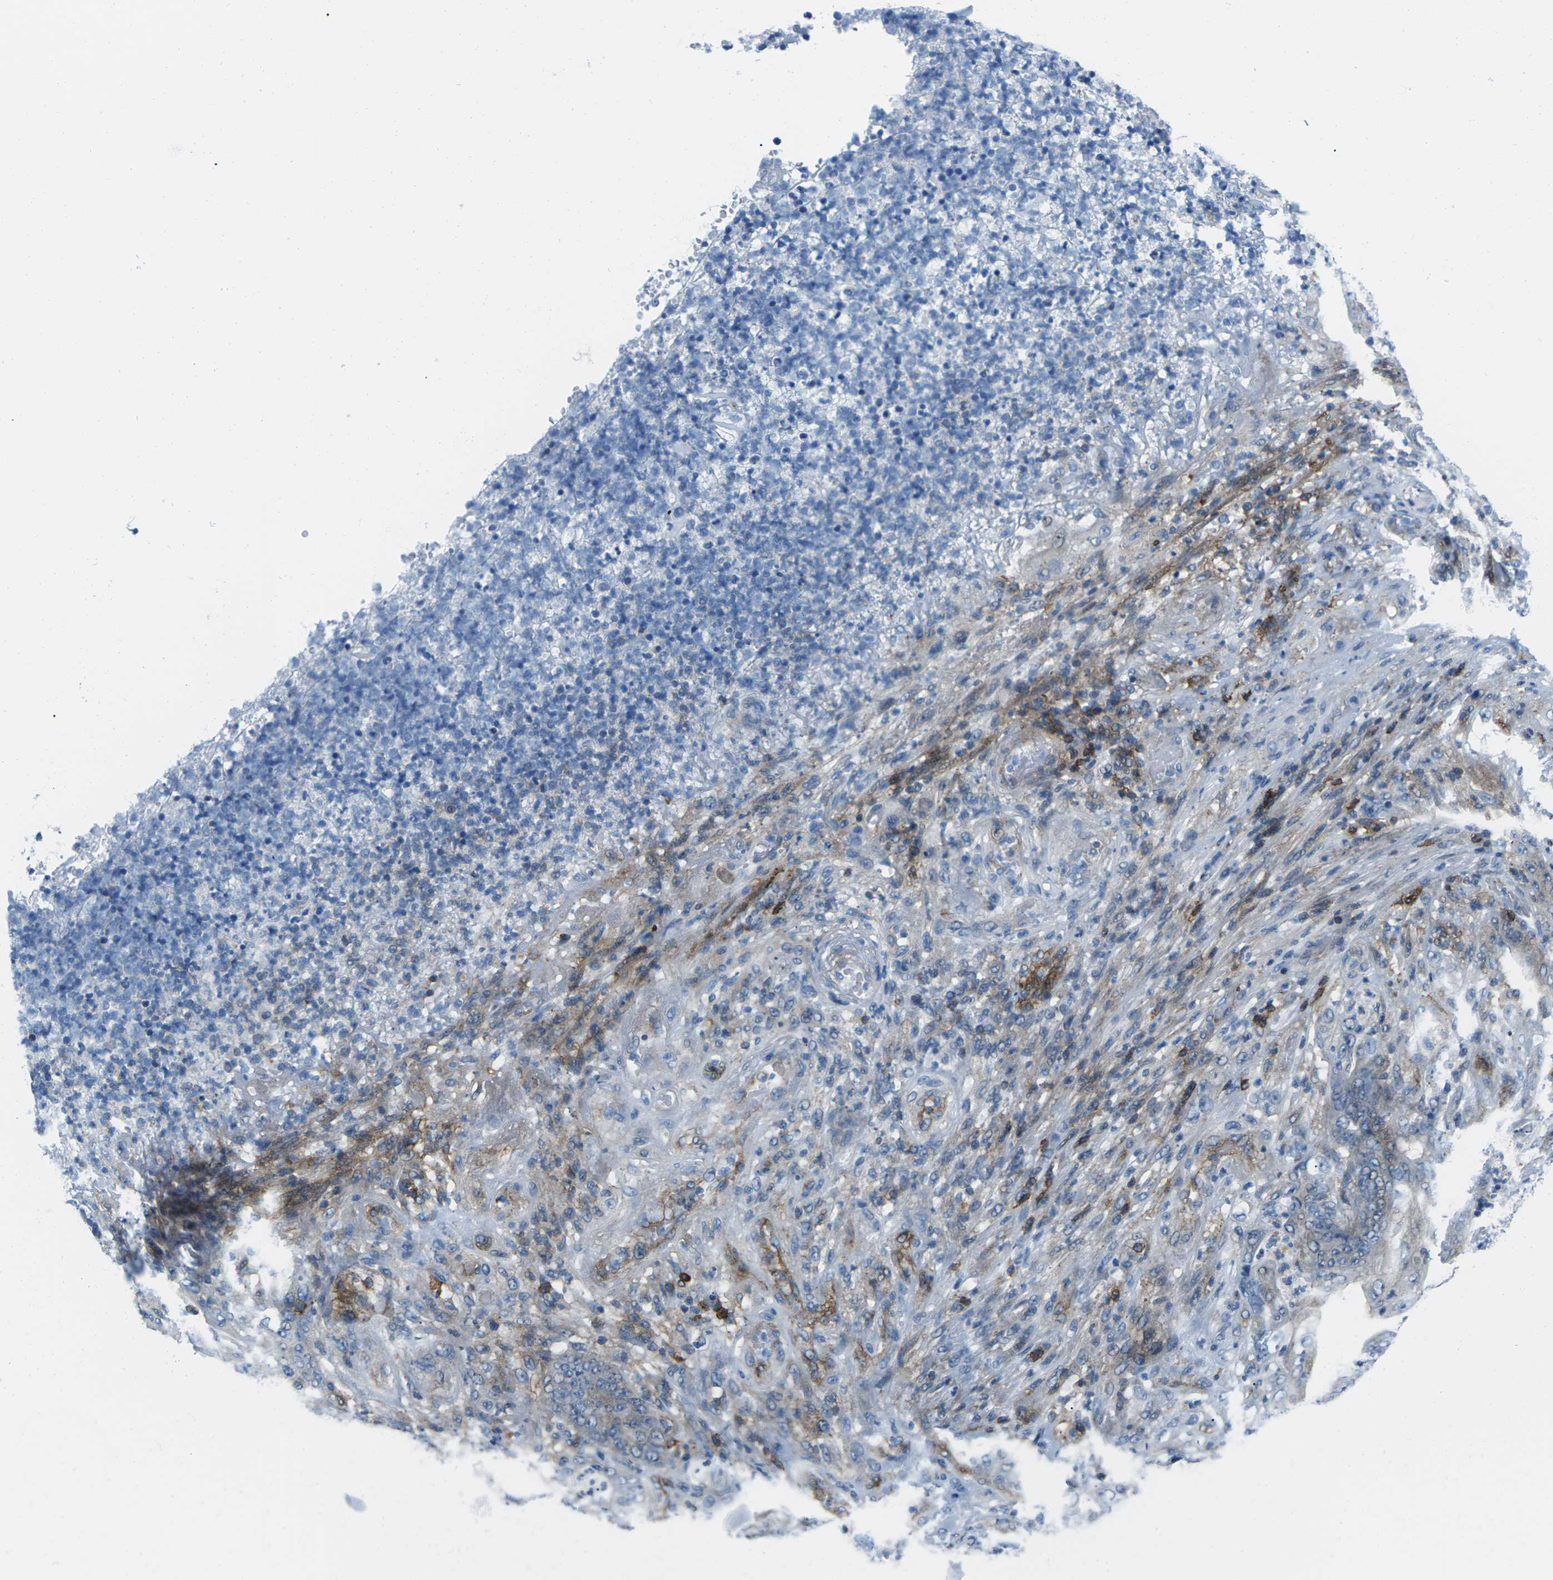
{"staining": {"intensity": "negative", "quantity": "none", "location": "none"}, "tissue": "stomach cancer", "cell_type": "Tumor cells", "image_type": "cancer", "snomed": [{"axis": "morphology", "description": "Adenocarcinoma, NOS"}, {"axis": "topography", "description": "Stomach"}], "caption": "Stomach cancer (adenocarcinoma) was stained to show a protein in brown. There is no significant staining in tumor cells.", "gene": "SOCS4", "patient": {"sex": "female", "age": 73}}